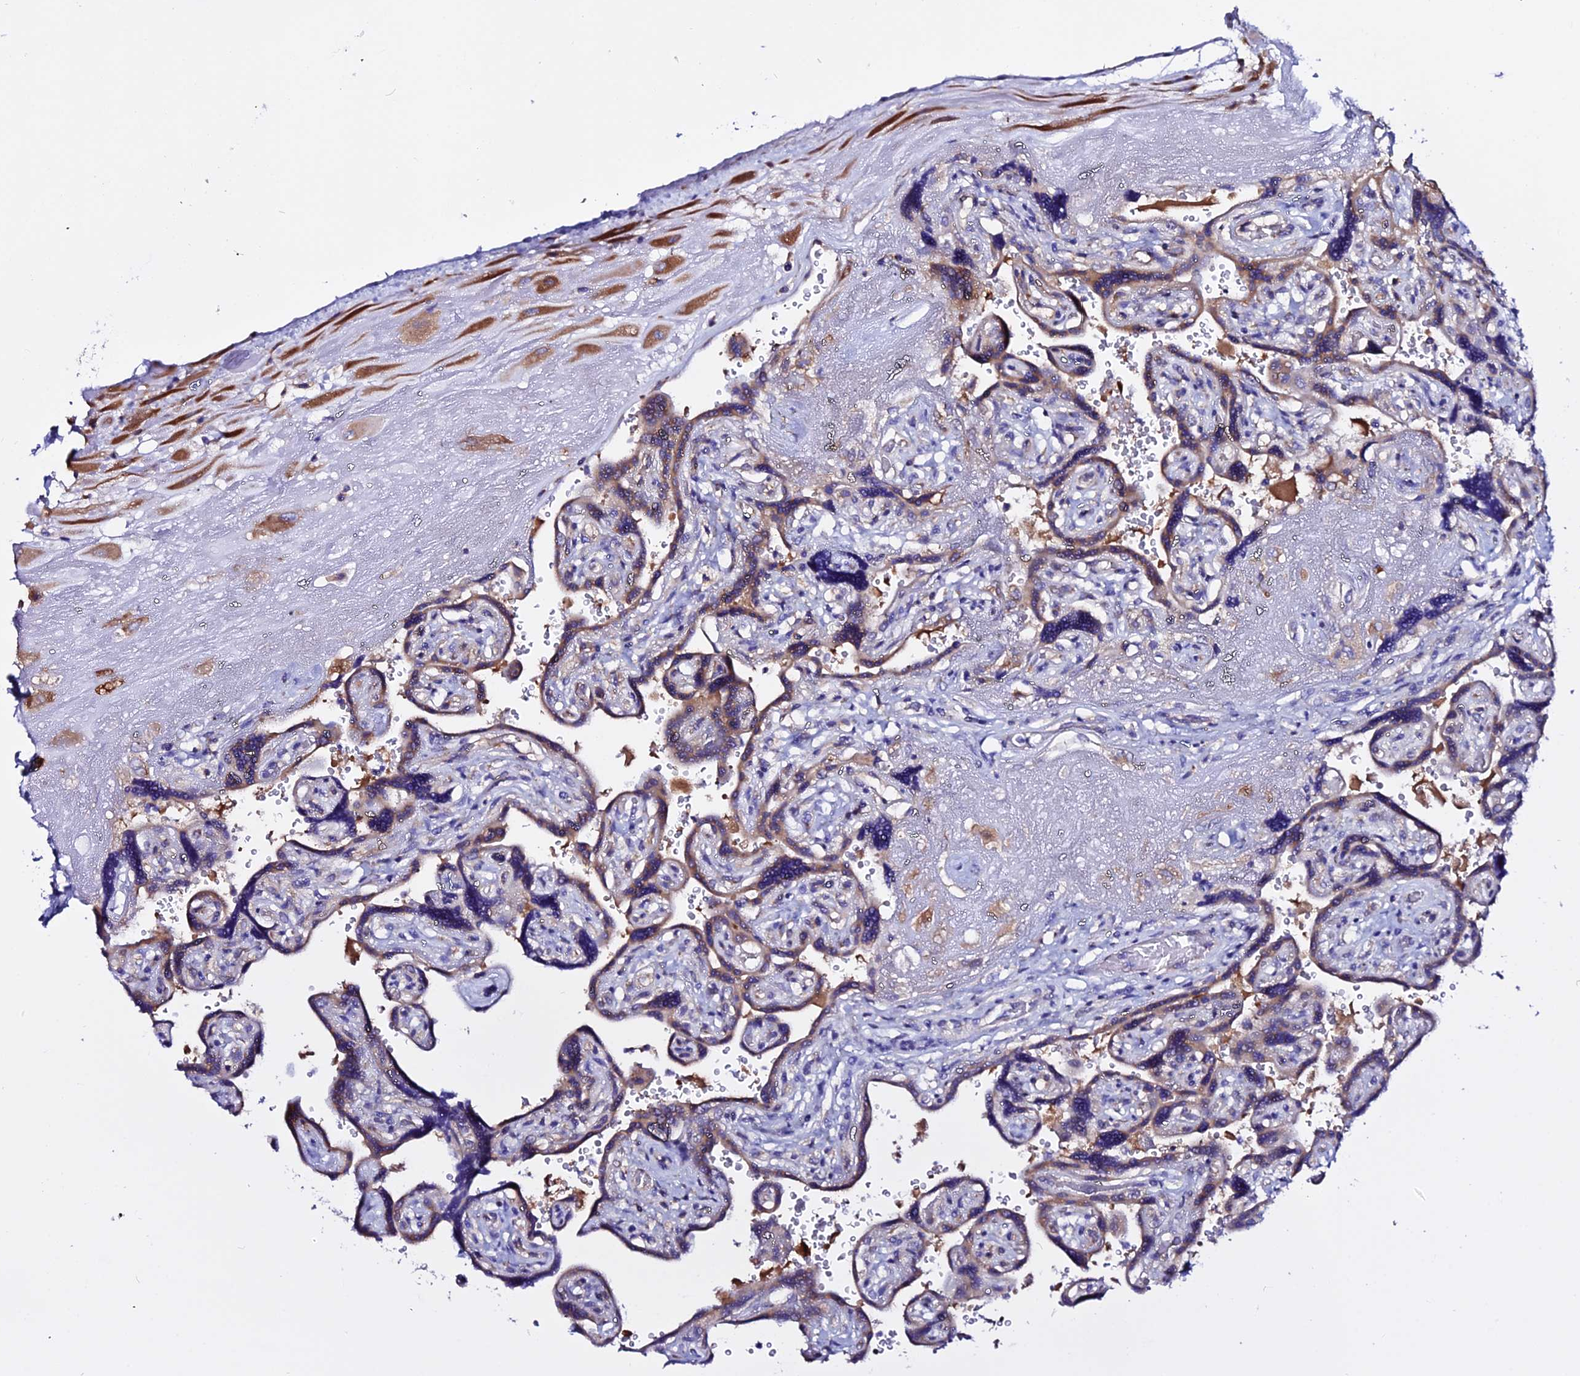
{"staining": {"intensity": "strong", "quantity": ">75%", "location": "cytoplasmic/membranous"}, "tissue": "placenta", "cell_type": "Decidual cells", "image_type": "normal", "snomed": [{"axis": "morphology", "description": "Normal tissue, NOS"}, {"axis": "topography", "description": "Placenta"}], "caption": "Decidual cells demonstrate high levels of strong cytoplasmic/membranous positivity in about >75% of cells in benign placenta.", "gene": "EEF1G", "patient": {"sex": "female", "age": 32}}